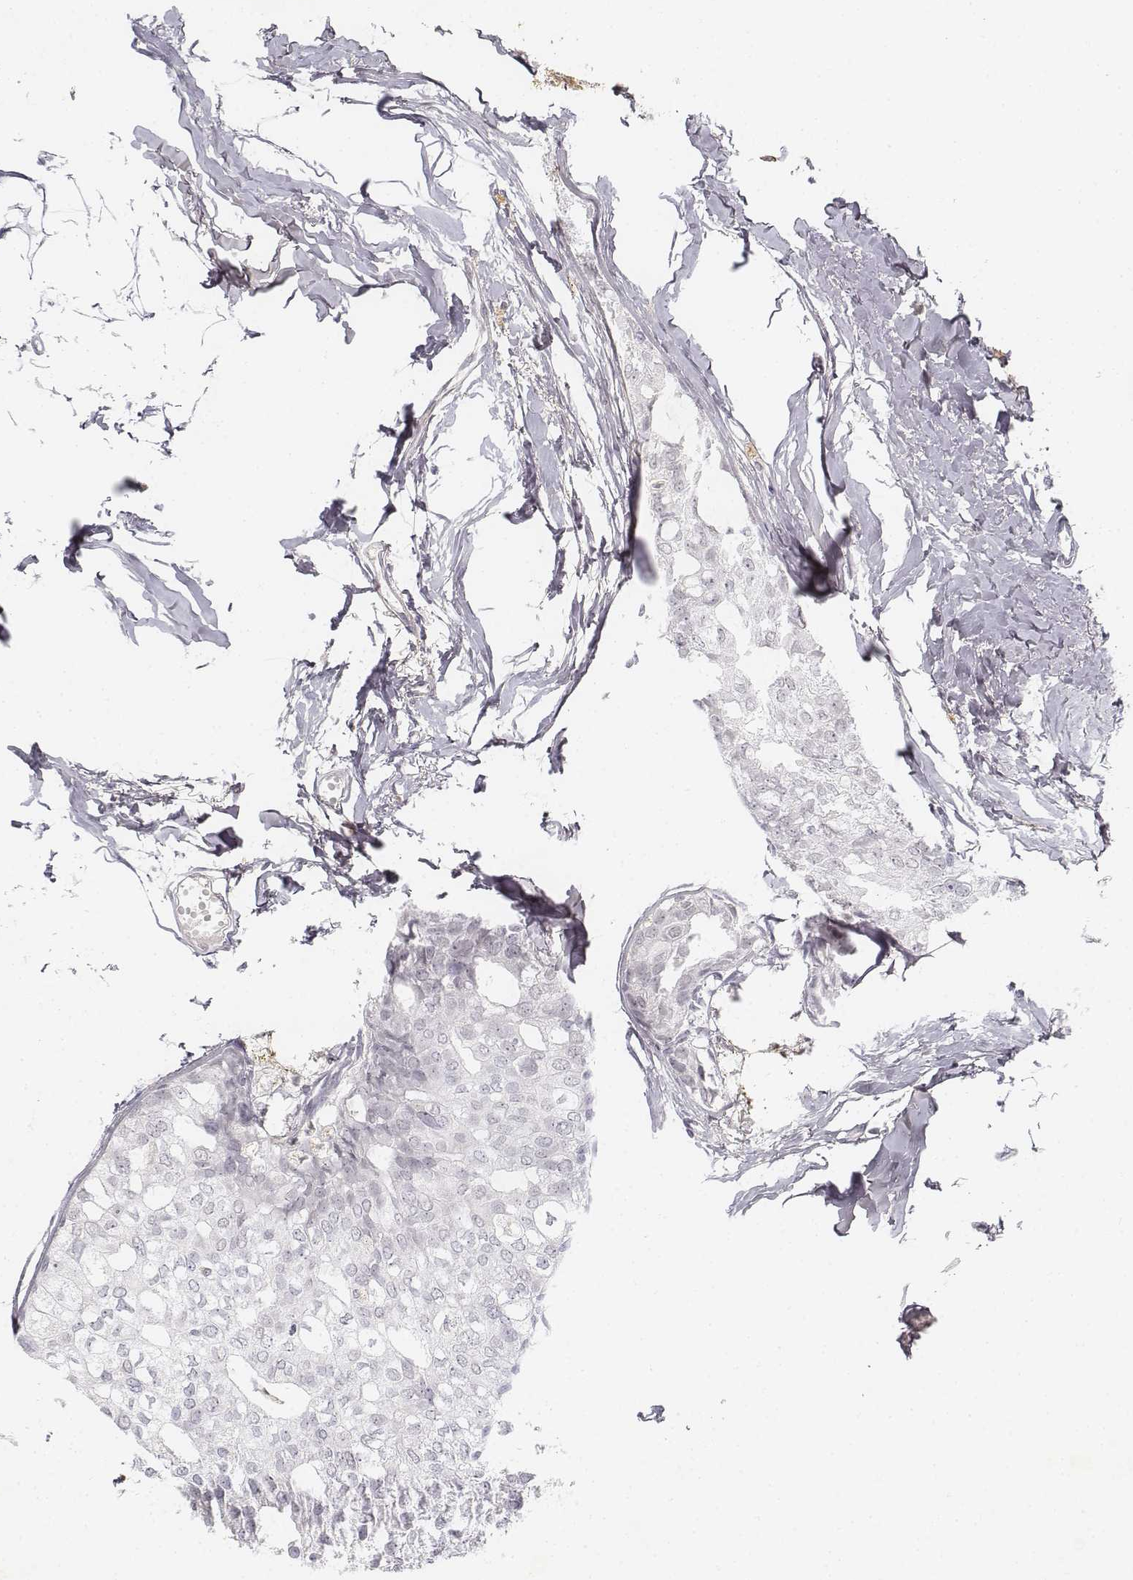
{"staining": {"intensity": "negative", "quantity": "none", "location": "none"}, "tissue": "breast cancer", "cell_type": "Tumor cells", "image_type": "cancer", "snomed": [{"axis": "morphology", "description": "Duct carcinoma"}, {"axis": "topography", "description": "Breast"}], "caption": "There is no significant positivity in tumor cells of breast invasive ductal carcinoma. (DAB (3,3'-diaminobenzidine) immunohistochemistry with hematoxylin counter stain).", "gene": "KRT84", "patient": {"sex": "female", "age": 40}}